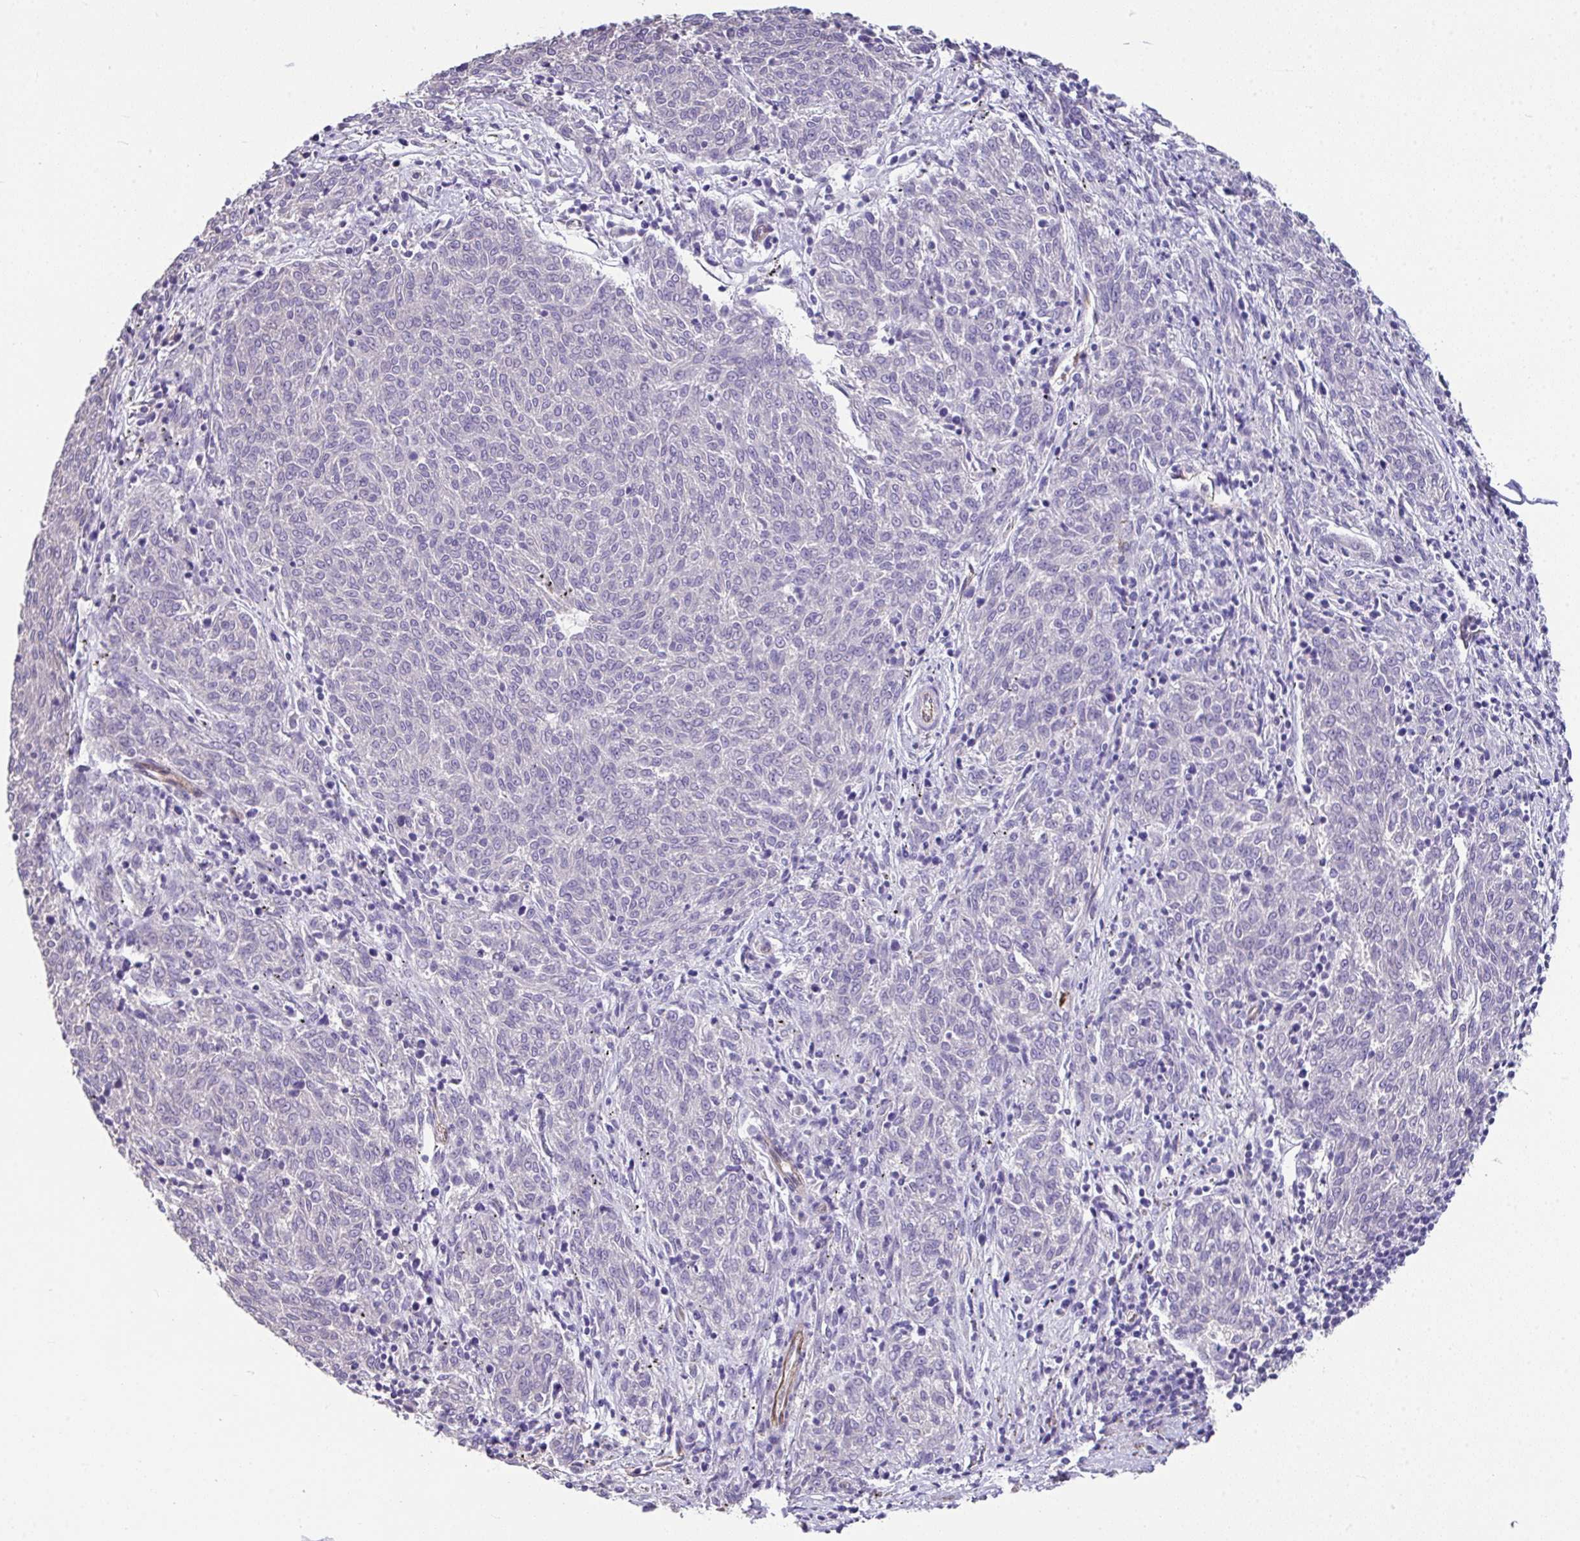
{"staining": {"intensity": "negative", "quantity": "none", "location": "none"}, "tissue": "melanoma", "cell_type": "Tumor cells", "image_type": "cancer", "snomed": [{"axis": "morphology", "description": "Malignant melanoma, NOS"}, {"axis": "topography", "description": "Skin"}], "caption": "Photomicrograph shows no significant protein staining in tumor cells of melanoma. (IHC, brightfield microscopy, high magnification).", "gene": "ZNF813", "patient": {"sex": "female", "age": 72}}